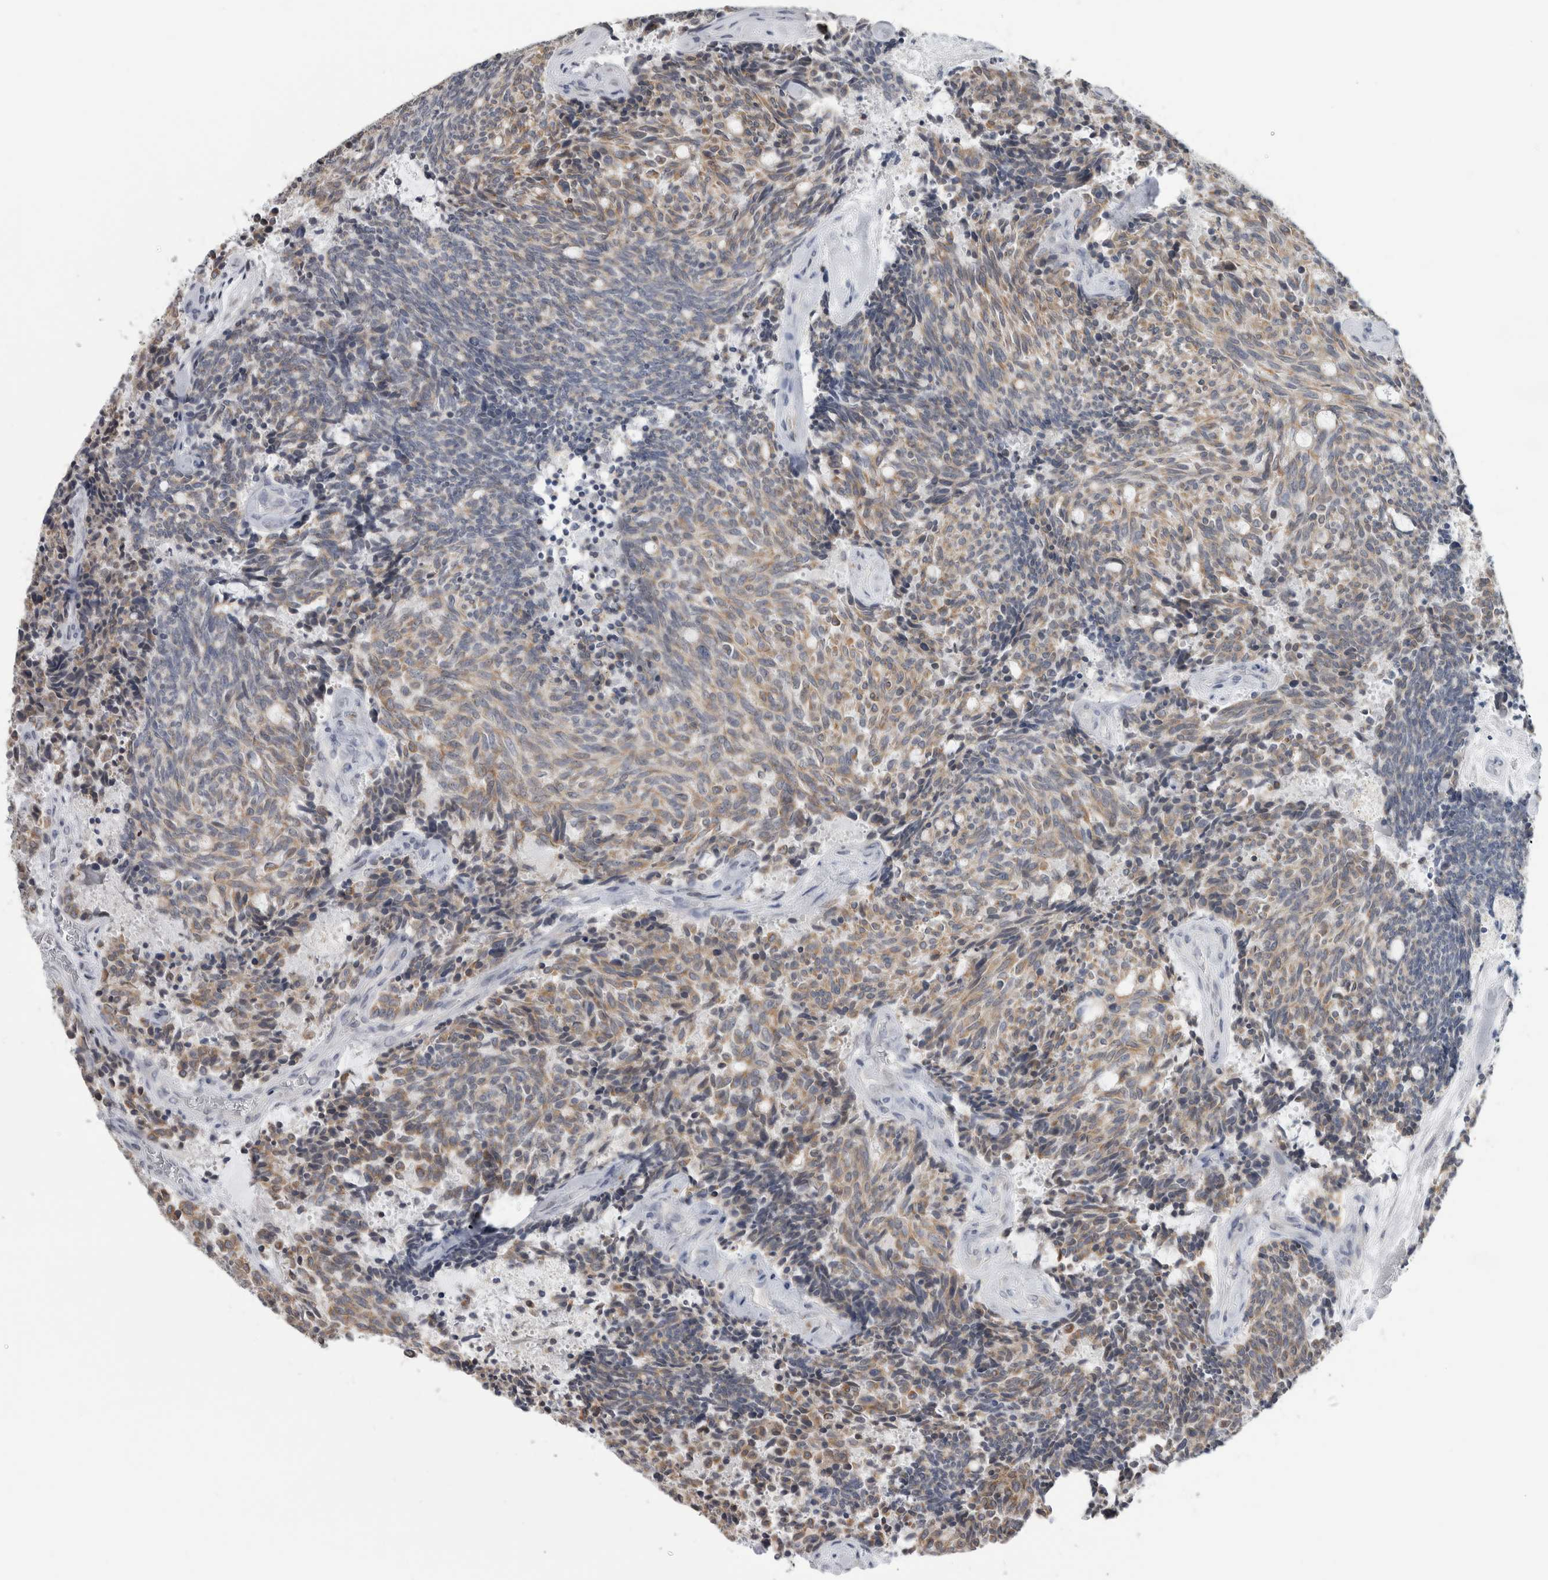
{"staining": {"intensity": "weak", "quantity": ">75%", "location": "cytoplasmic/membranous"}, "tissue": "carcinoid", "cell_type": "Tumor cells", "image_type": "cancer", "snomed": [{"axis": "morphology", "description": "Carcinoid, malignant, NOS"}, {"axis": "topography", "description": "Pancreas"}], "caption": "DAB (3,3'-diaminobenzidine) immunohistochemical staining of human carcinoid displays weak cytoplasmic/membranous protein staining in about >75% of tumor cells.", "gene": "TMEM242", "patient": {"sex": "female", "age": 54}}